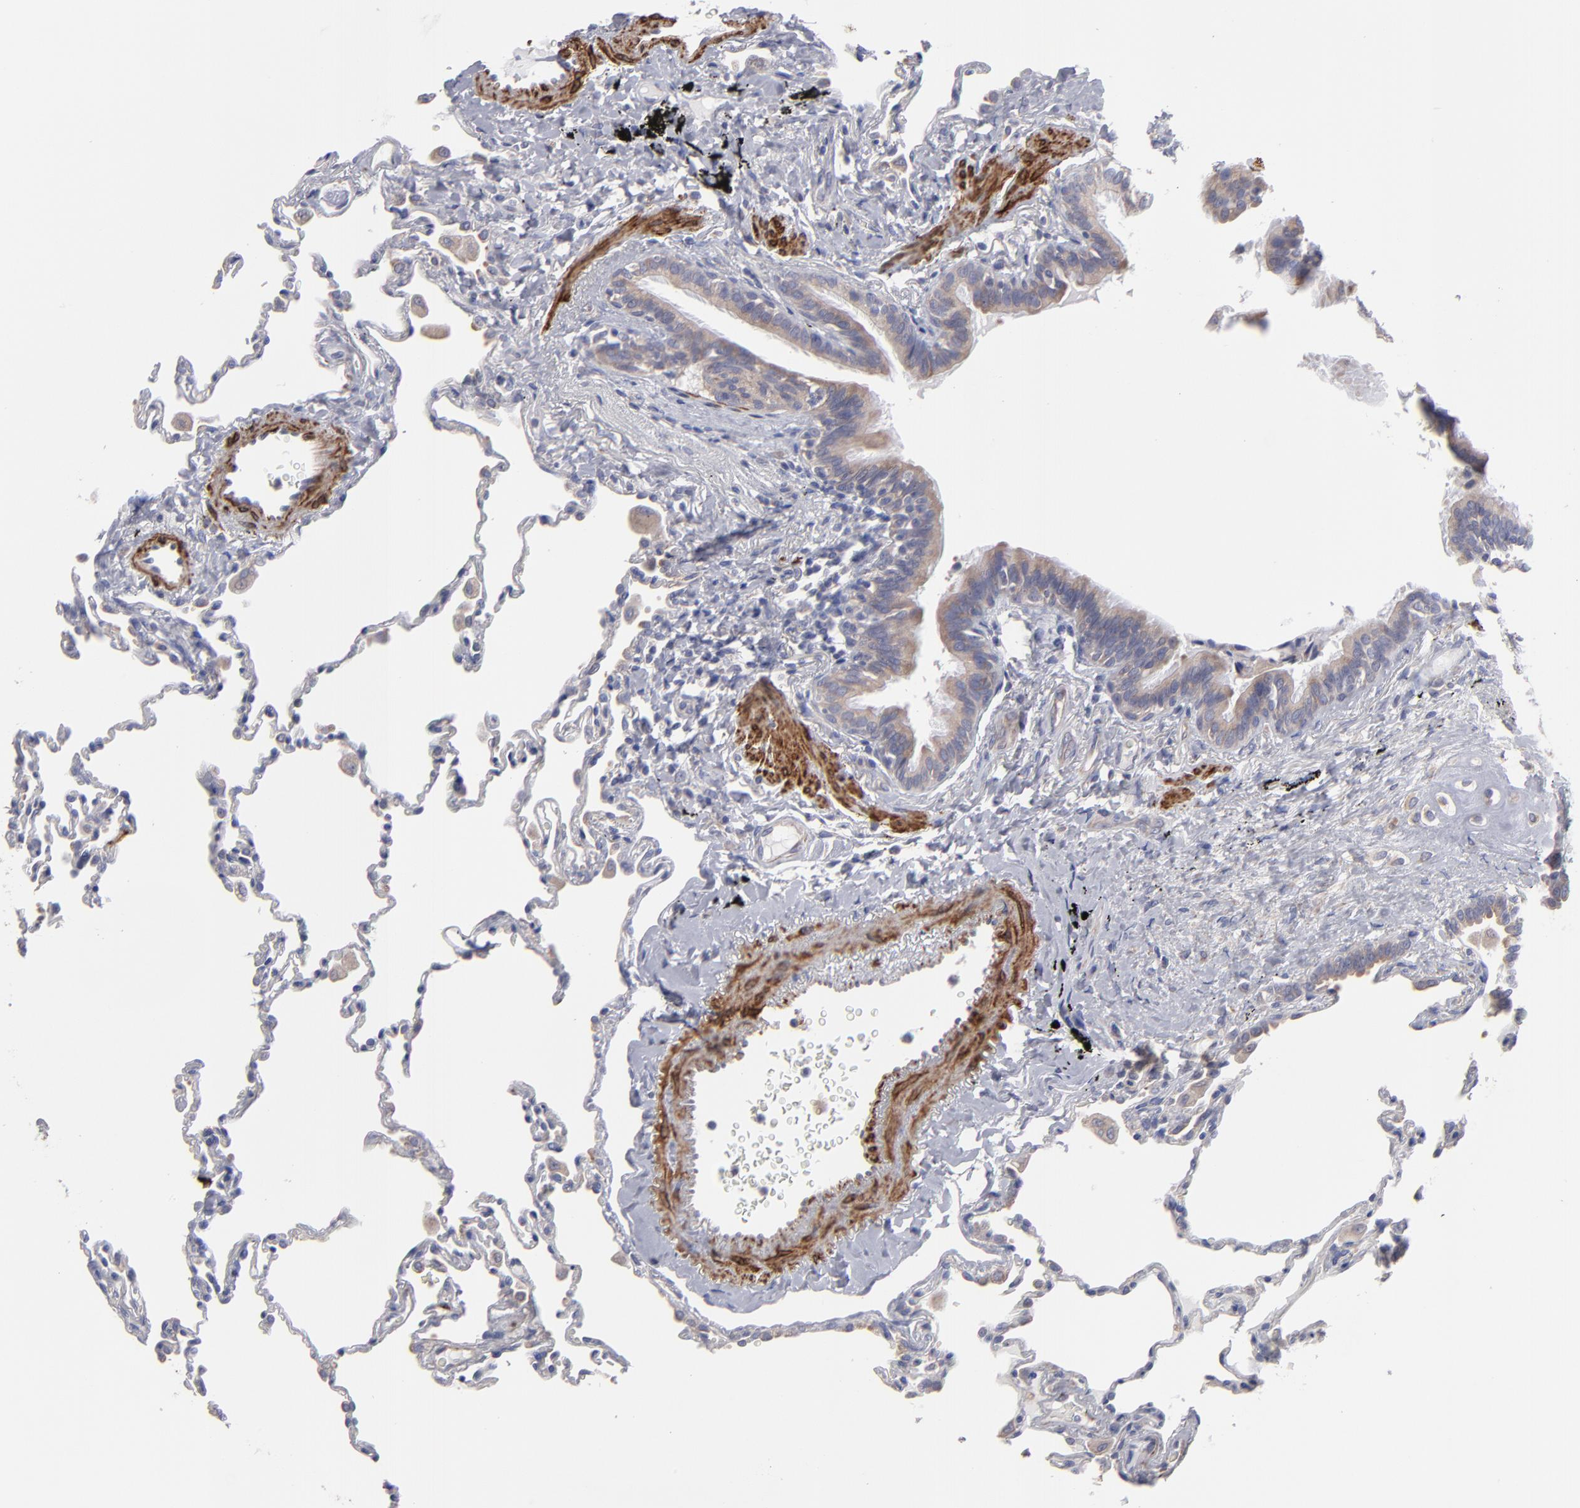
{"staining": {"intensity": "weak", "quantity": "25%-75%", "location": "cytoplasmic/membranous"}, "tissue": "lung", "cell_type": "Alveolar cells", "image_type": "normal", "snomed": [{"axis": "morphology", "description": "Normal tissue, NOS"}, {"axis": "topography", "description": "Lung"}], "caption": "Immunohistochemistry image of benign lung: human lung stained using immunohistochemistry shows low levels of weak protein expression localized specifically in the cytoplasmic/membranous of alveolar cells, appearing as a cytoplasmic/membranous brown color.", "gene": "SLMAP", "patient": {"sex": "male", "age": 59}}